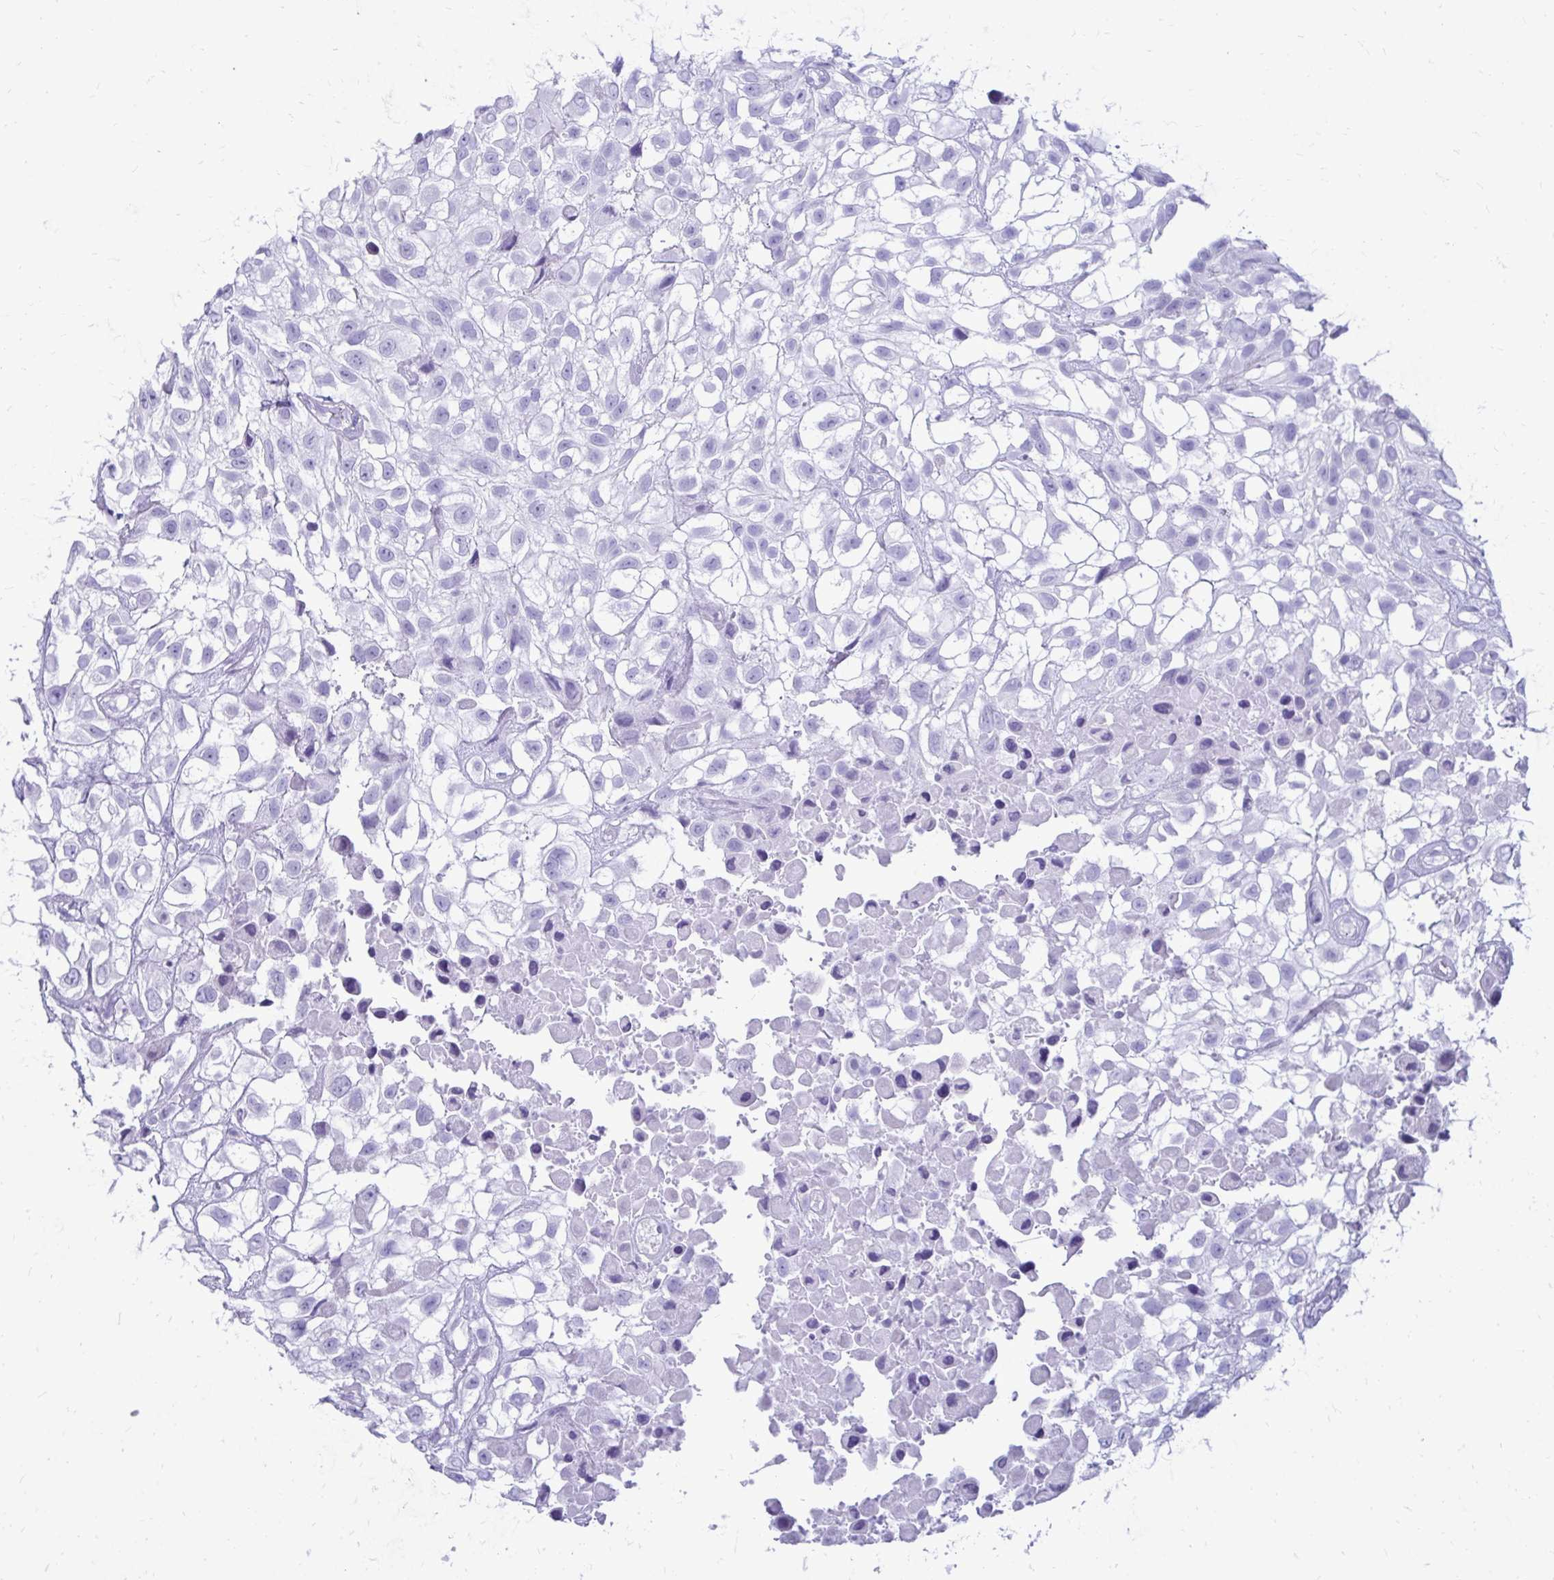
{"staining": {"intensity": "negative", "quantity": "none", "location": "none"}, "tissue": "urothelial cancer", "cell_type": "Tumor cells", "image_type": "cancer", "snomed": [{"axis": "morphology", "description": "Urothelial carcinoma, High grade"}, {"axis": "topography", "description": "Urinary bladder"}], "caption": "Immunohistochemistry of urothelial cancer exhibits no expression in tumor cells. (DAB (3,3'-diaminobenzidine) immunohistochemistry, high magnification).", "gene": "OR10R2", "patient": {"sex": "male", "age": 56}}